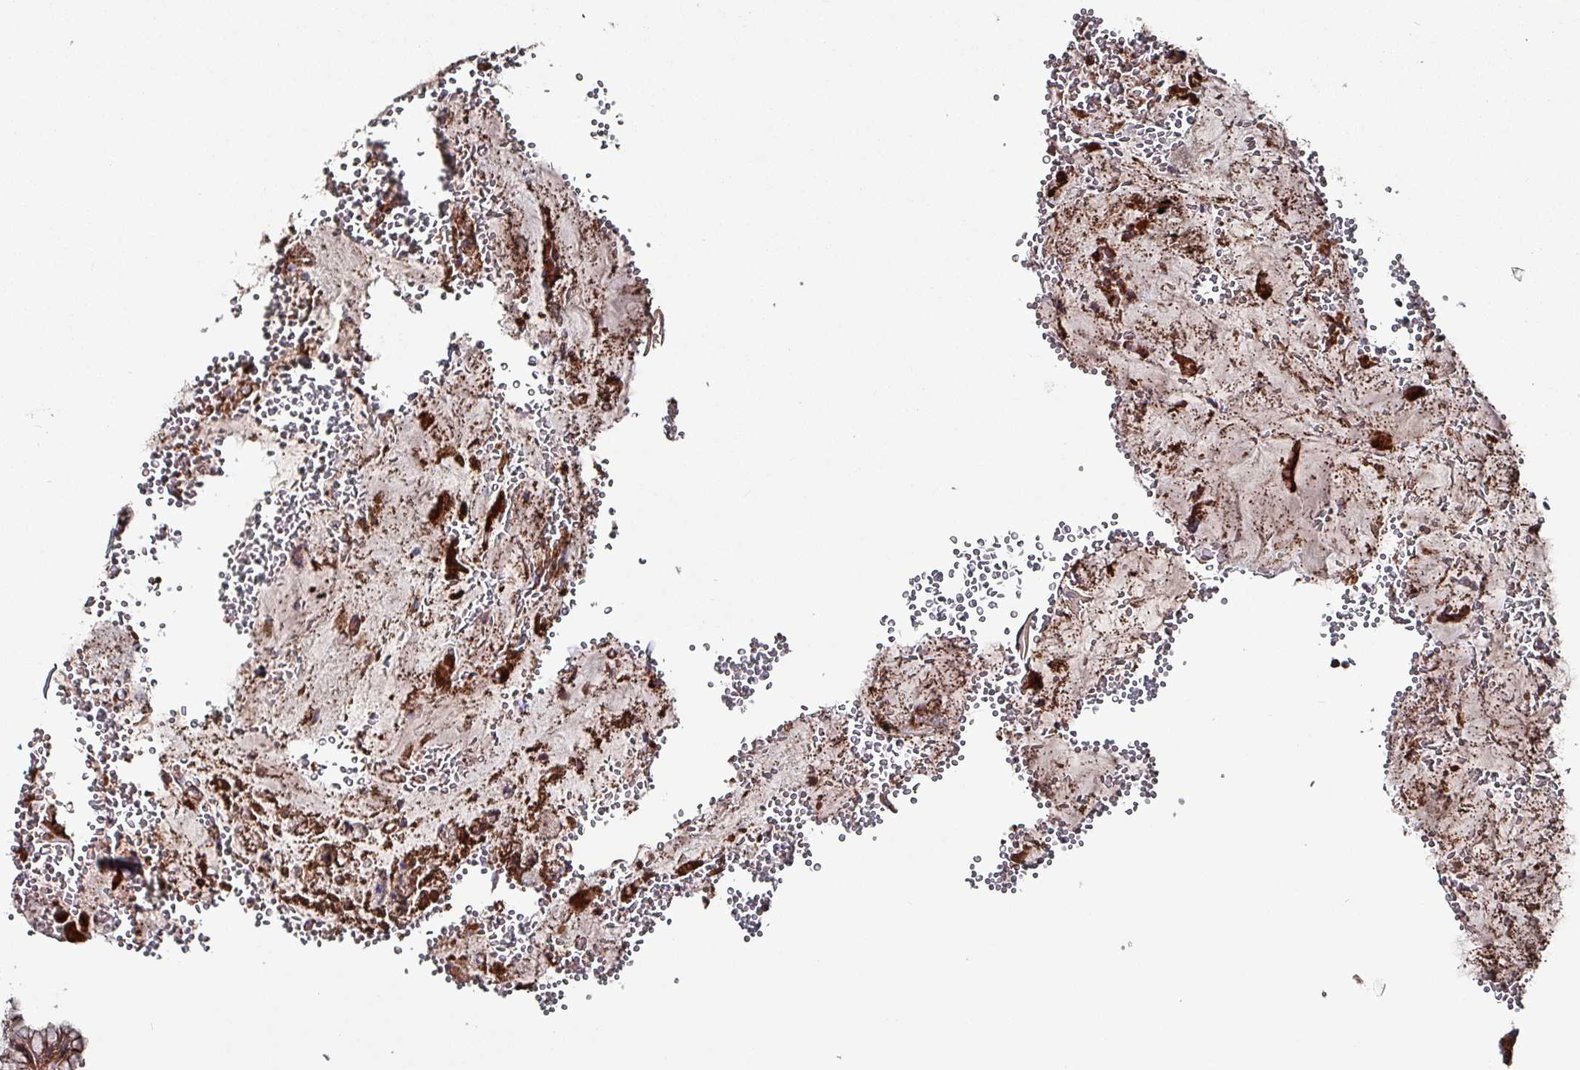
{"staining": {"intensity": "strong", "quantity": "25%-75%", "location": "cytoplasmic/membranous"}, "tissue": "stomach", "cell_type": "Glandular cells", "image_type": "normal", "snomed": [{"axis": "morphology", "description": "Normal tissue, NOS"}, {"axis": "topography", "description": "Stomach, upper"}], "caption": "Immunohistochemical staining of normal human stomach demonstrates 25%-75% levels of strong cytoplasmic/membranous protein expression in approximately 25%-75% of glandular cells.", "gene": "ANO10", "patient": {"sex": "male", "age": 52}}